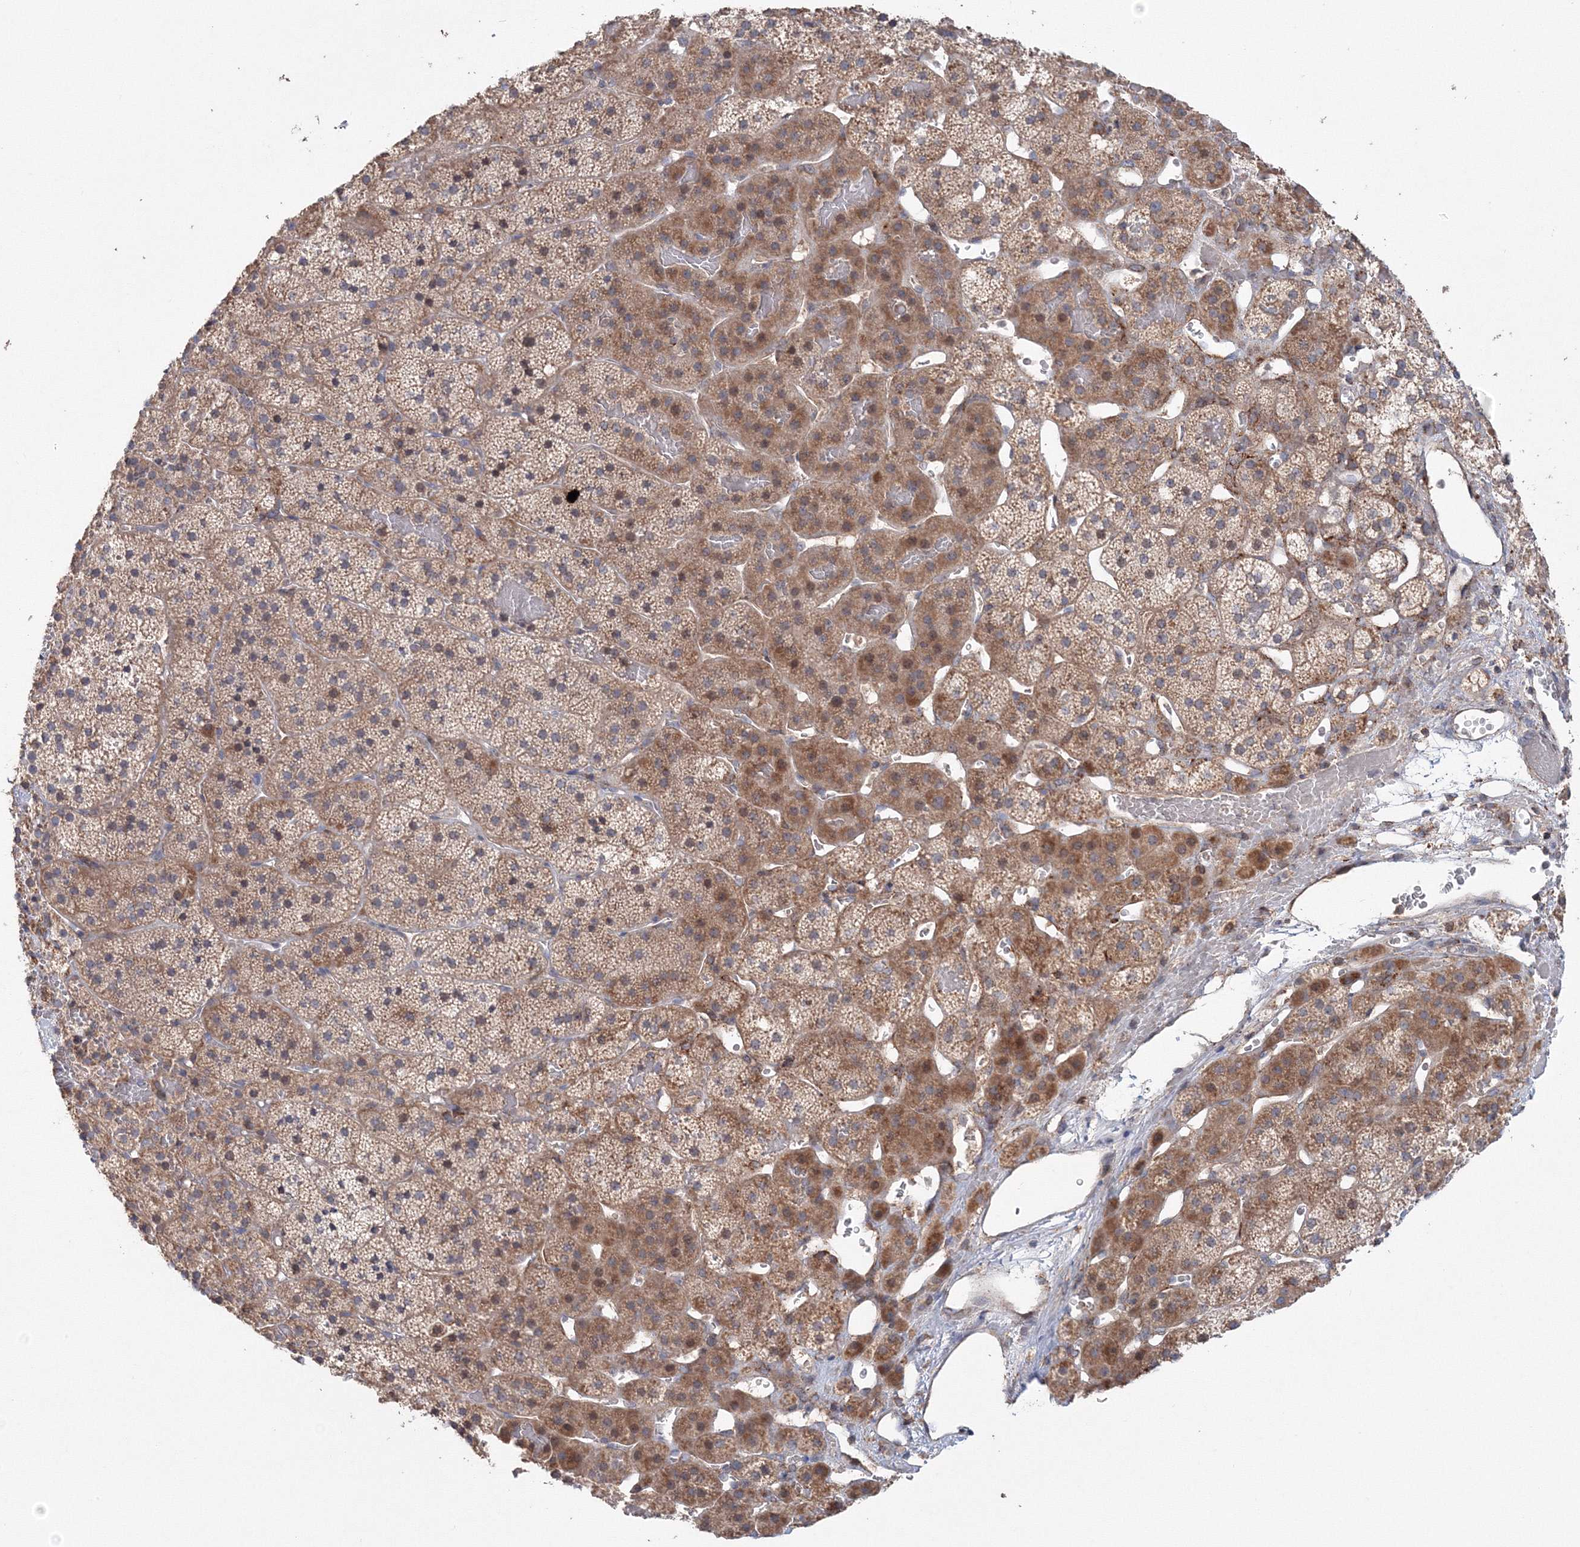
{"staining": {"intensity": "moderate", "quantity": "25%-75%", "location": "cytoplasmic/membranous"}, "tissue": "adrenal gland", "cell_type": "Glandular cells", "image_type": "normal", "snomed": [{"axis": "morphology", "description": "Normal tissue, NOS"}, {"axis": "topography", "description": "Adrenal gland"}], "caption": "DAB immunohistochemical staining of normal adrenal gland exhibits moderate cytoplasmic/membranous protein positivity in about 25%-75% of glandular cells.", "gene": "NOA1", "patient": {"sex": "female", "age": 44}}